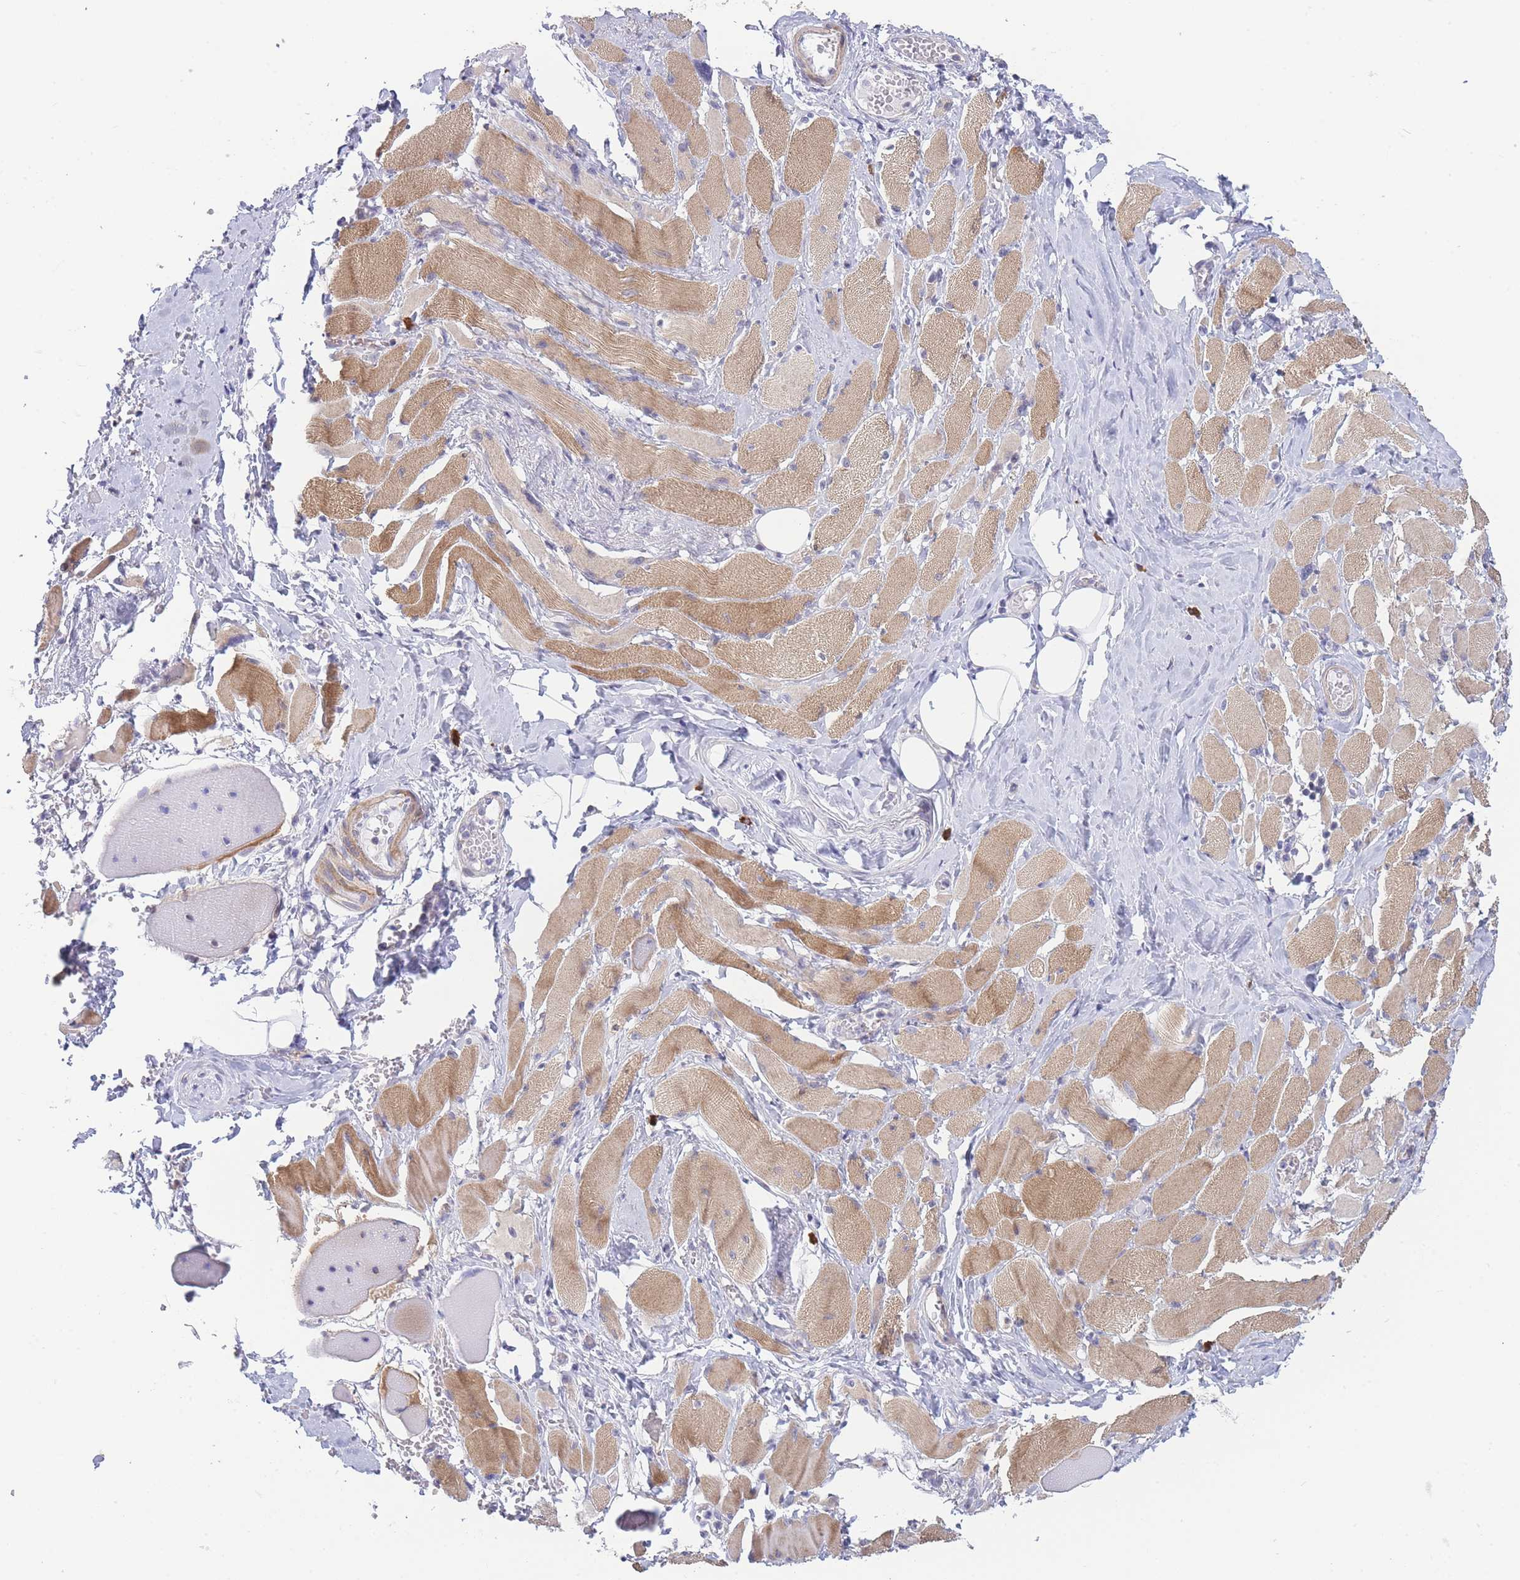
{"staining": {"intensity": "moderate", "quantity": ">75%", "location": "cytoplasmic/membranous"}, "tissue": "skeletal muscle", "cell_type": "Myocytes", "image_type": "normal", "snomed": [{"axis": "morphology", "description": "Normal tissue, NOS"}, {"axis": "morphology", "description": "Basal cell carcinoma"}, {"axis": "topography", "description": "Skeletal muscle"}], "caption": "The immunohistochemical stain shows moderate cytoplasmic/membranous positivity in myocytes of unremarkable skeletal muscle. The staining is performed using DAB (3,3'-diaminobenzidine) brown chromogen to label protein expression. The nuclei are counter-stained blue using hematoxylin.", "gene": "ASAP3", "patient": {"sex": "female", "age": 64}}